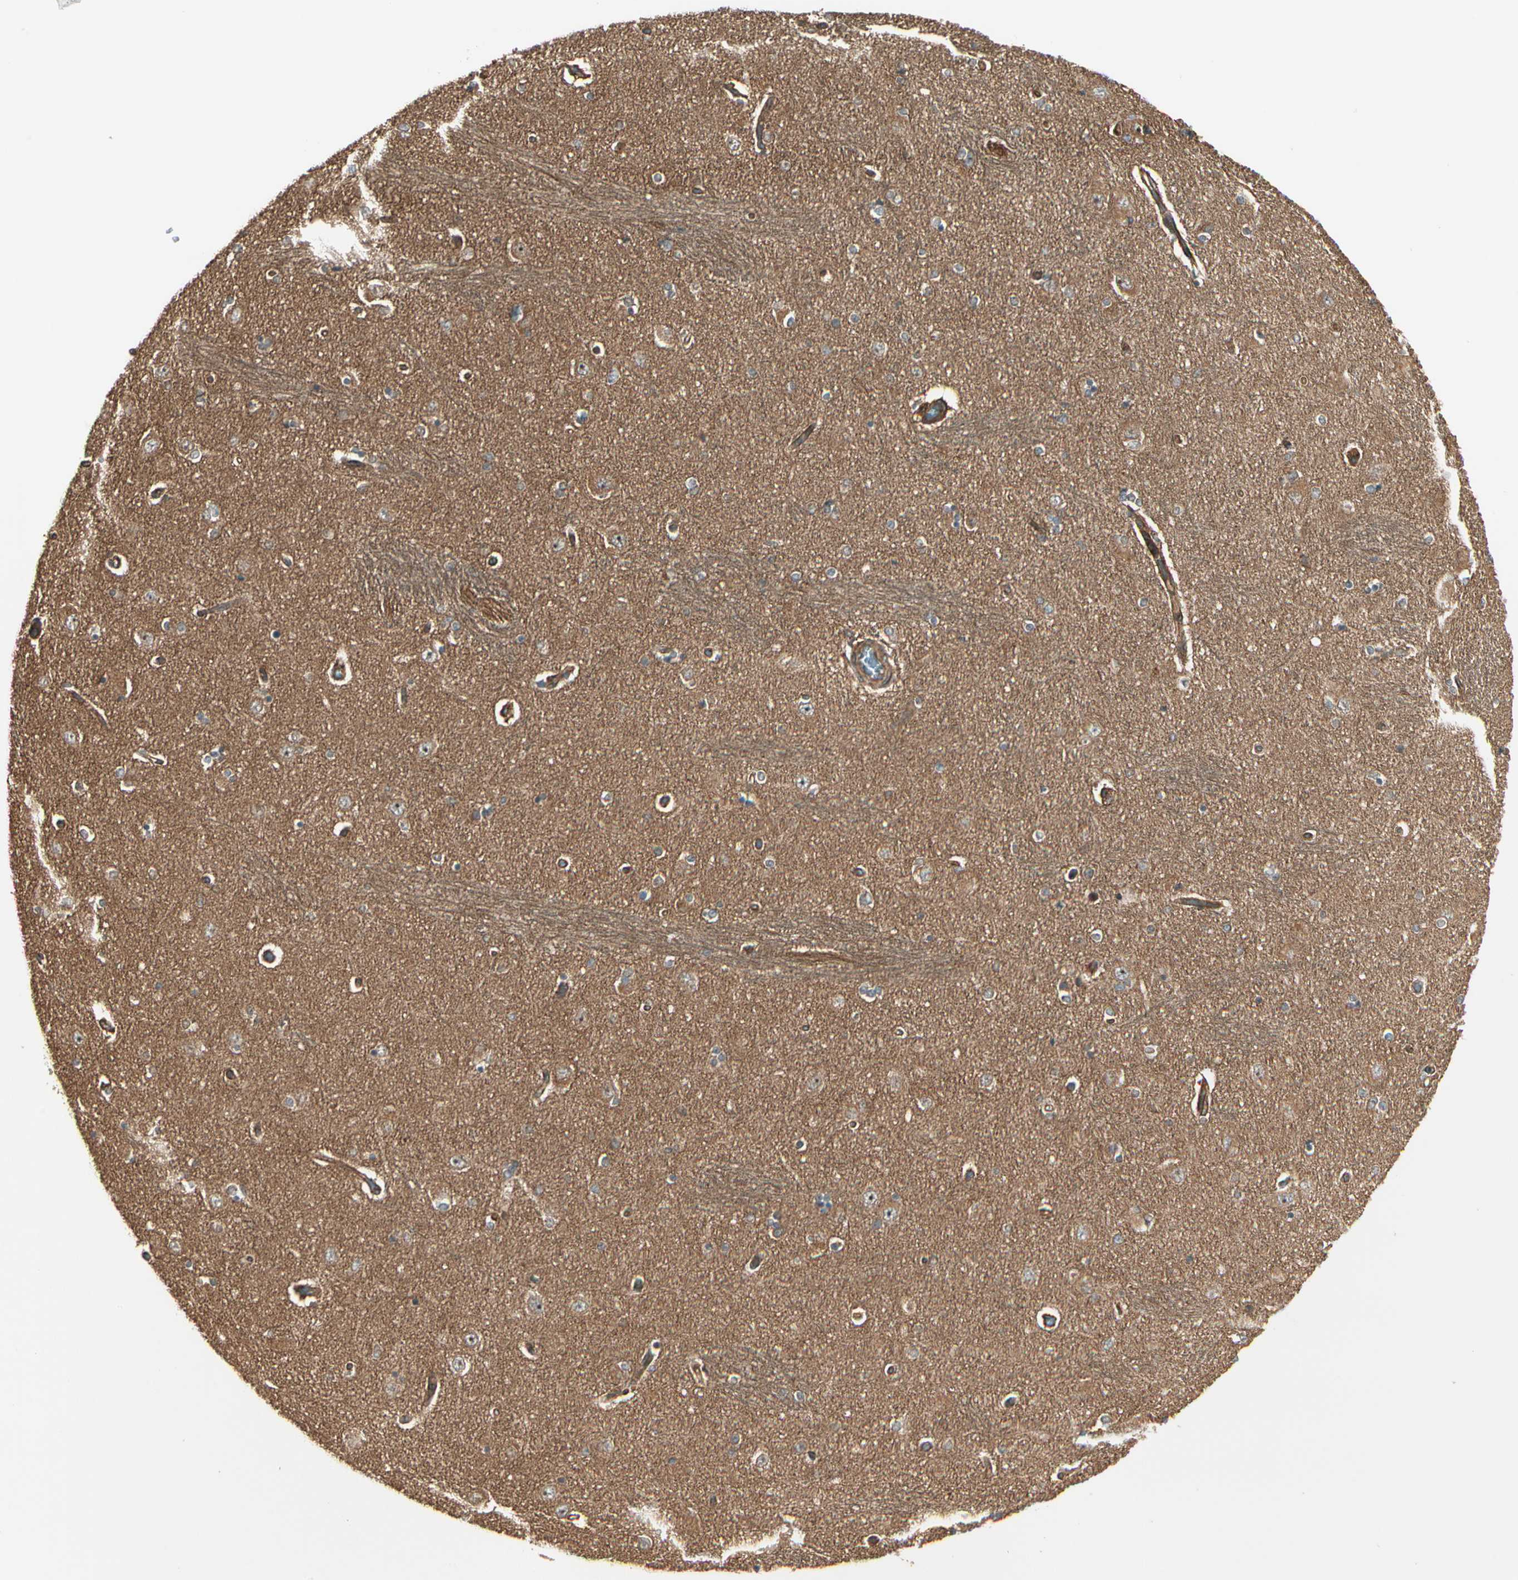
{"staining": {"intensity": "moderate", "quantity": ">75%", "location": "cytoplasmic/membranous"}, "tissue": "hippocampus", "cell_type": "Glial cells", "image_type": "normal", "snomed": [{"axis": "morphology", "description": "Normal tissue, NOS"}, {"axis": "topography", "description": "Hippocampus"}], "caption": "IHC of unremarkable hippocampus reveals medium levels of moderate cytoplasmic/membranous expression in approximately >75% of glial cells.", "gene": "FKBP15", "patient": {"sex": "female", "age": 54}}